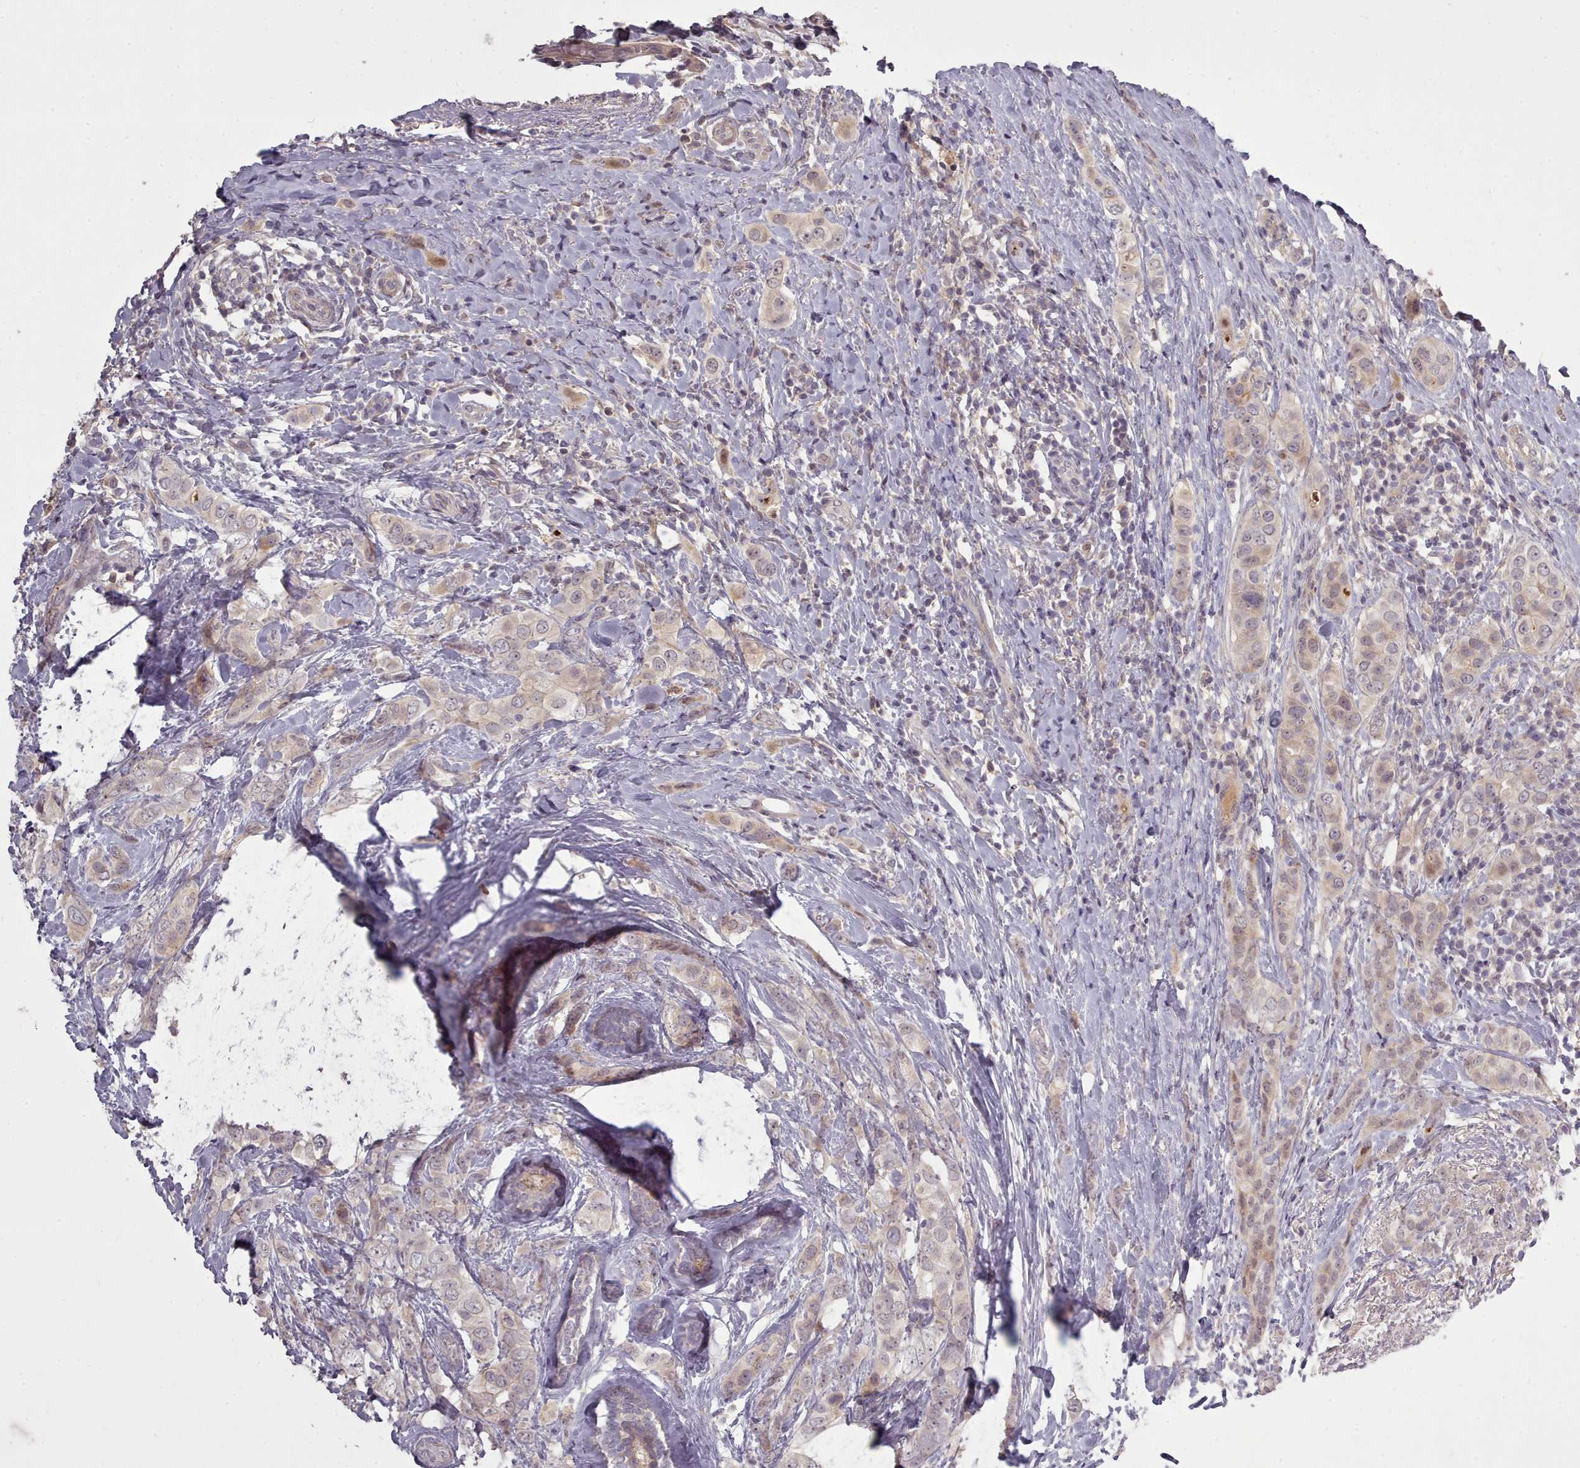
{"staining": {"intensity": "weak", "quantity": "25%-75%", "location": "cytoplasmic/membranous"}, "tissue": "breast cancer", "cell_type": "Tumor cells", "image_type": "cancer", "snomed": [{"axis": "morphology", "description": "Lobular carcinoma"}, {"axis": "topography", "description": "Breast"}], "caption": "Protein staining of lobular carcinoma (breast) tissue reveals weak cytoplasmic/membranous staining in about 25%-75% of tumor cells.", "gene": "LEFTY2", "patient": {"sex": "female", "age": 51}}